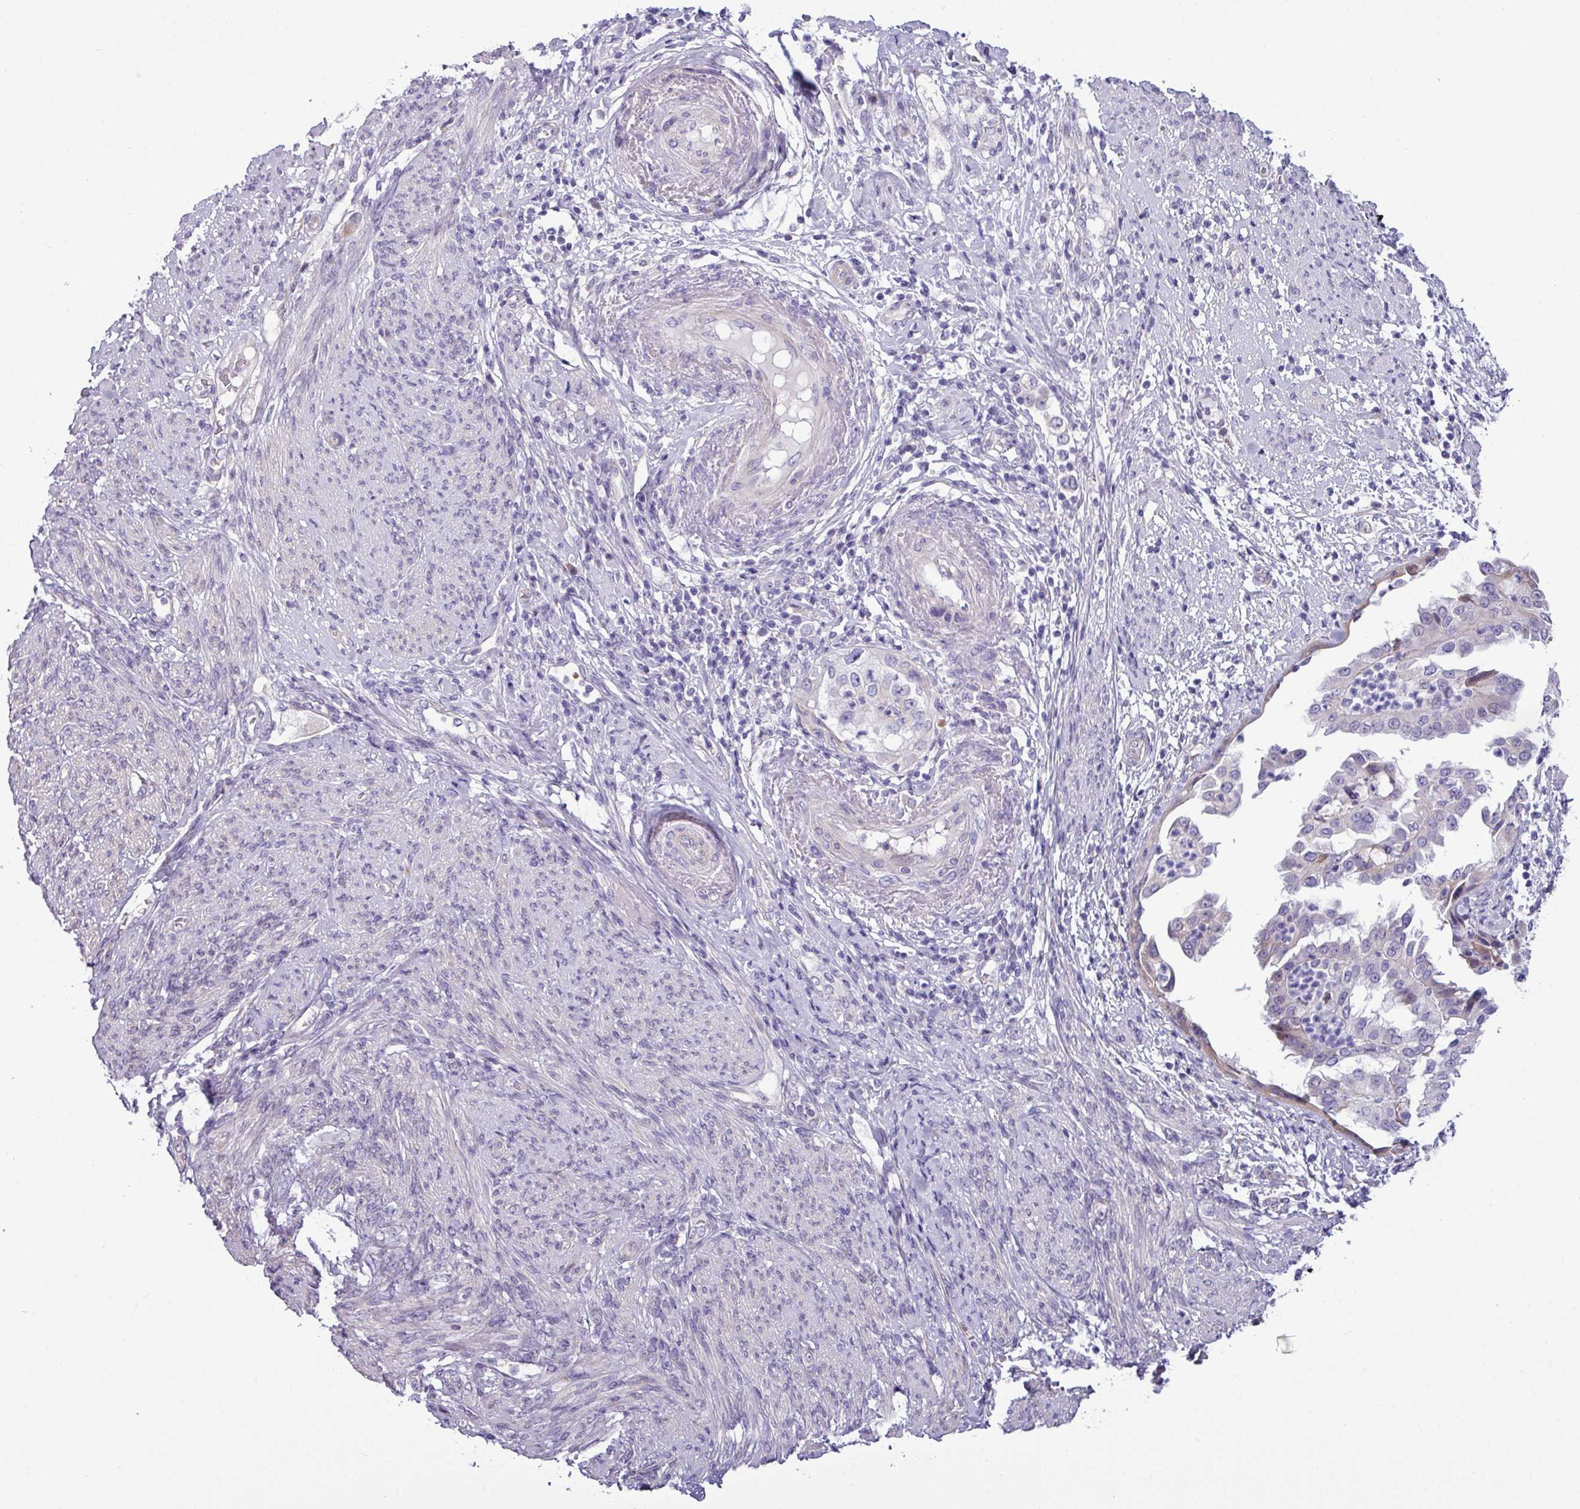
{"staining": {"intensity": "negative", "quantity": "none", "location": "none"}, "tissue": "endometrial cancer", "cell_type": "Tumor cells", "image_type": "cancer", "snomed": [{"axis": "morphology", "description": "Adenocarcinoma, NOS"}, {"axis": "topography", "description": "Endometrium"}], "caption": "Tumor cells are negative for brown protein staining in endometrial cancer (adenocarcinoma).", "gene": "IRGC", "patient": {"sex": "female", "age": 85}}